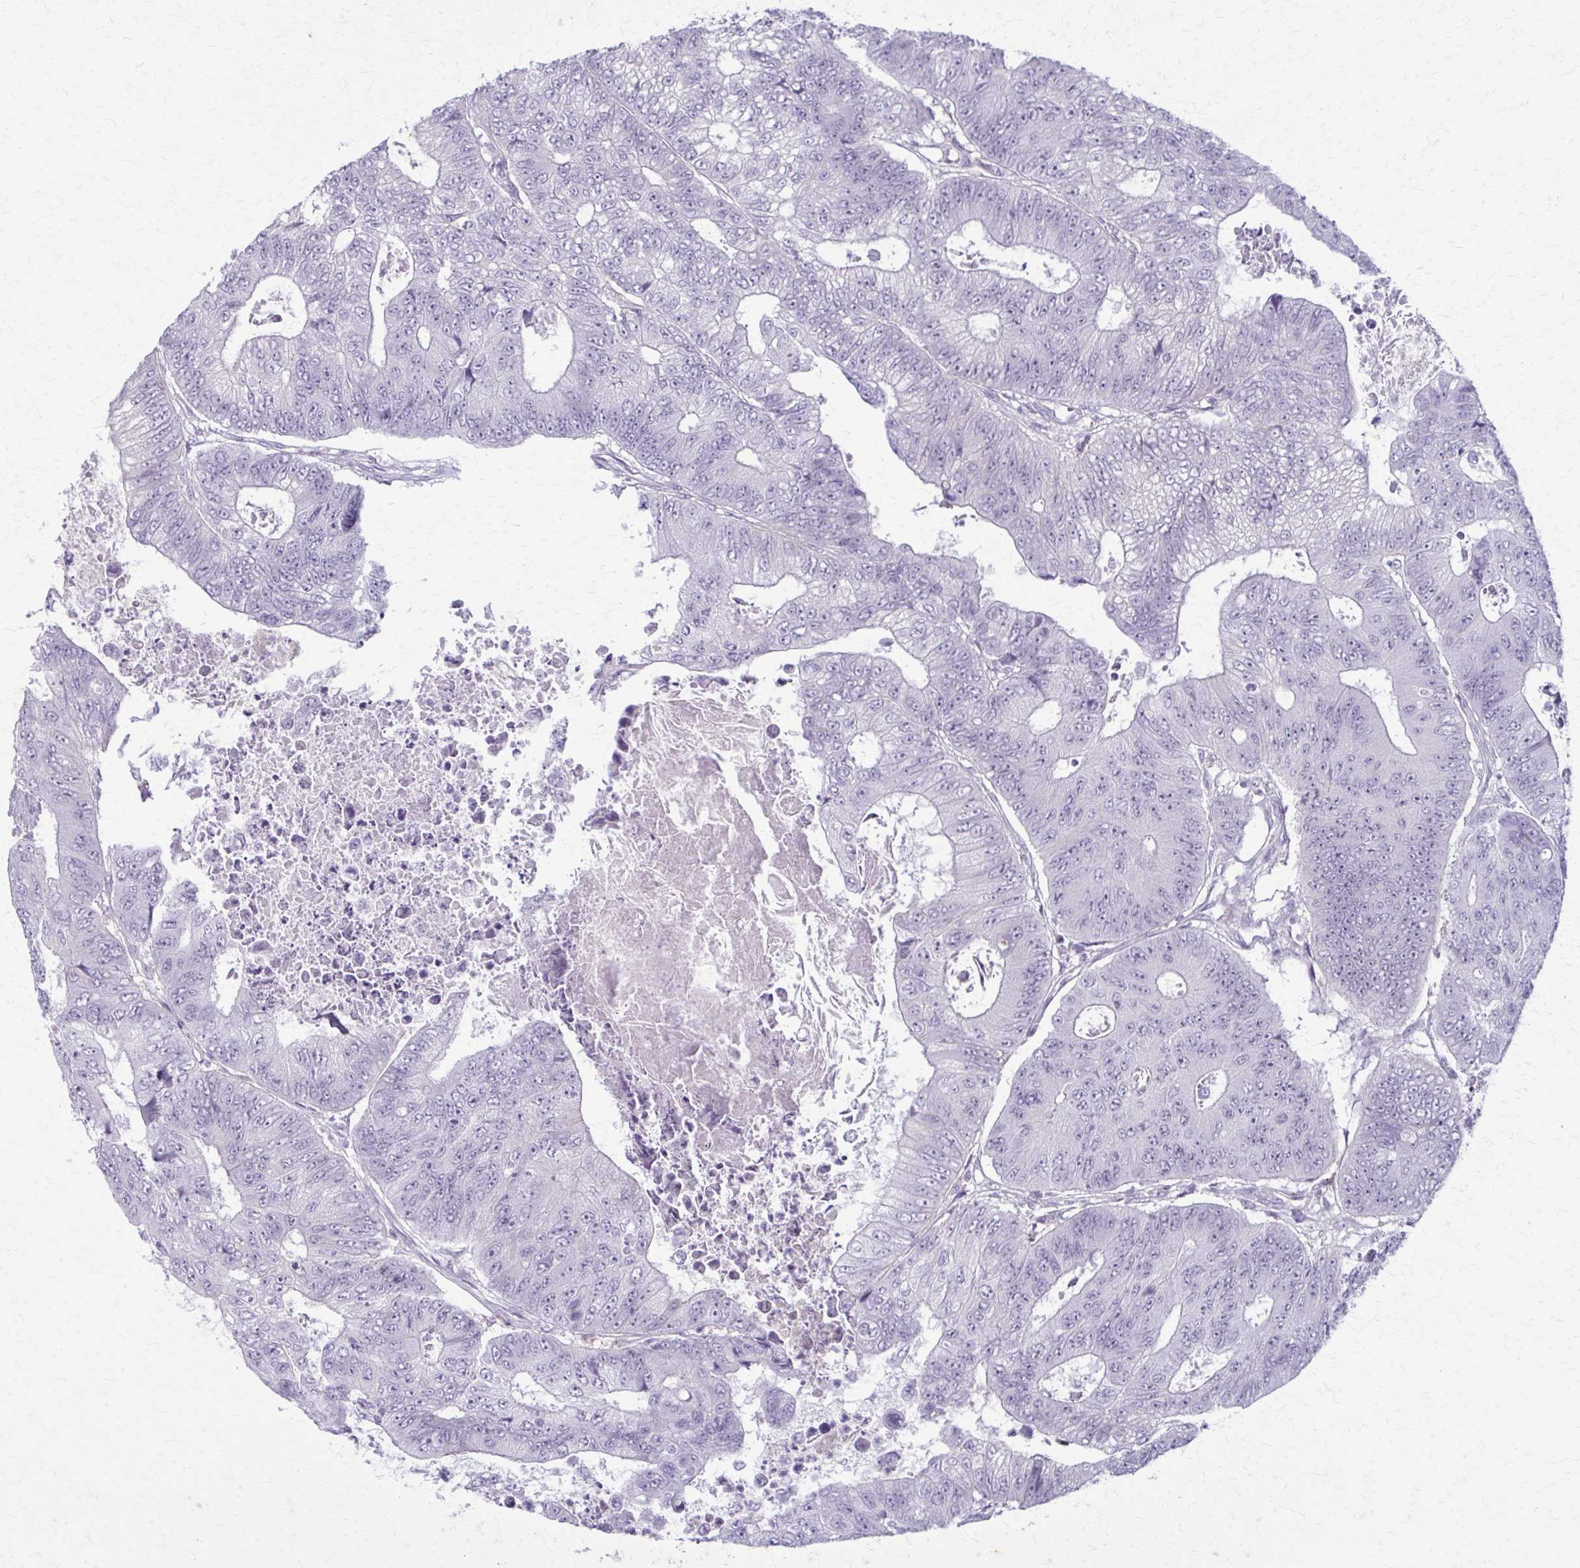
{"staining": {"intensity": "negative", "quantity": "none", "location": "none"}, "tissue": "colorectal cancer", "cell_type": "Tumor cells", "image_type": "cancer", "snomed": [{"axis": "morphology", "description": "Adenocarcinoma, NOS"}, {"axis": "topography", "description": "Colon"}], "caption": "High power microscopy histopathology image of an immunohistochemistry (IHC) photomicrograph of adenocarcinoma (colorectal), revealing no significant expression in tumor cells.", "gene": "CARD9", "patient": {"sex": "female", "age": 48}}